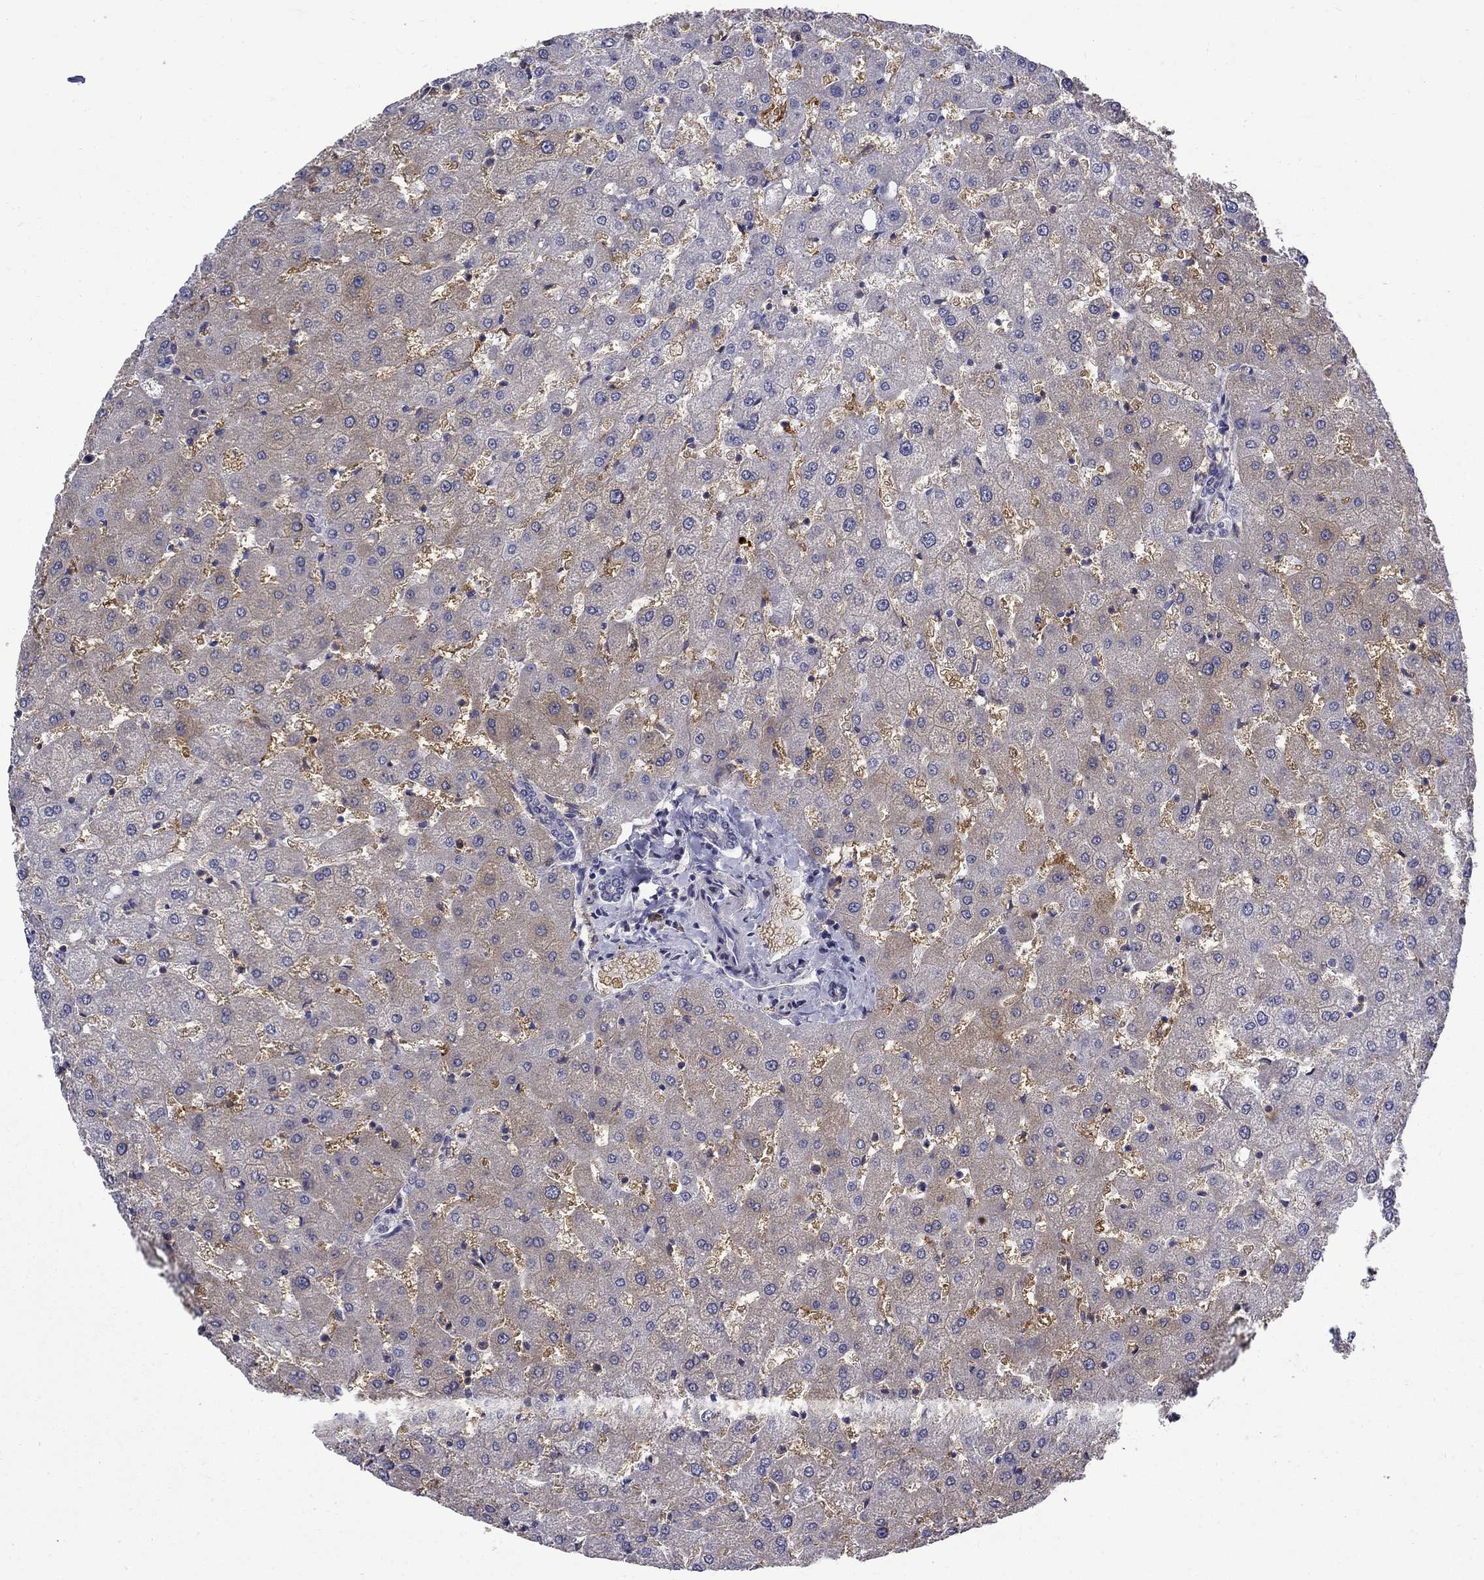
{"staining": {"intensity": "negative", "quantity": "none", "location": "none"}, "tissue": "liver", "cell_type": "Cholangiocytes", "image_type": "normal", "snomed": [{"axis": "morphology", "description": "Normal tissue, NOS"}, {"axis": "topography", "description": "Liver"}], "caption": "A high-resolution histopathology image shows immunohistochemistry (IHC) staining of benign liver, which displays no significant expression in cholangiocytes.", "gene": "PCBP2", "patient": {"sex": "female", "age": 50}}